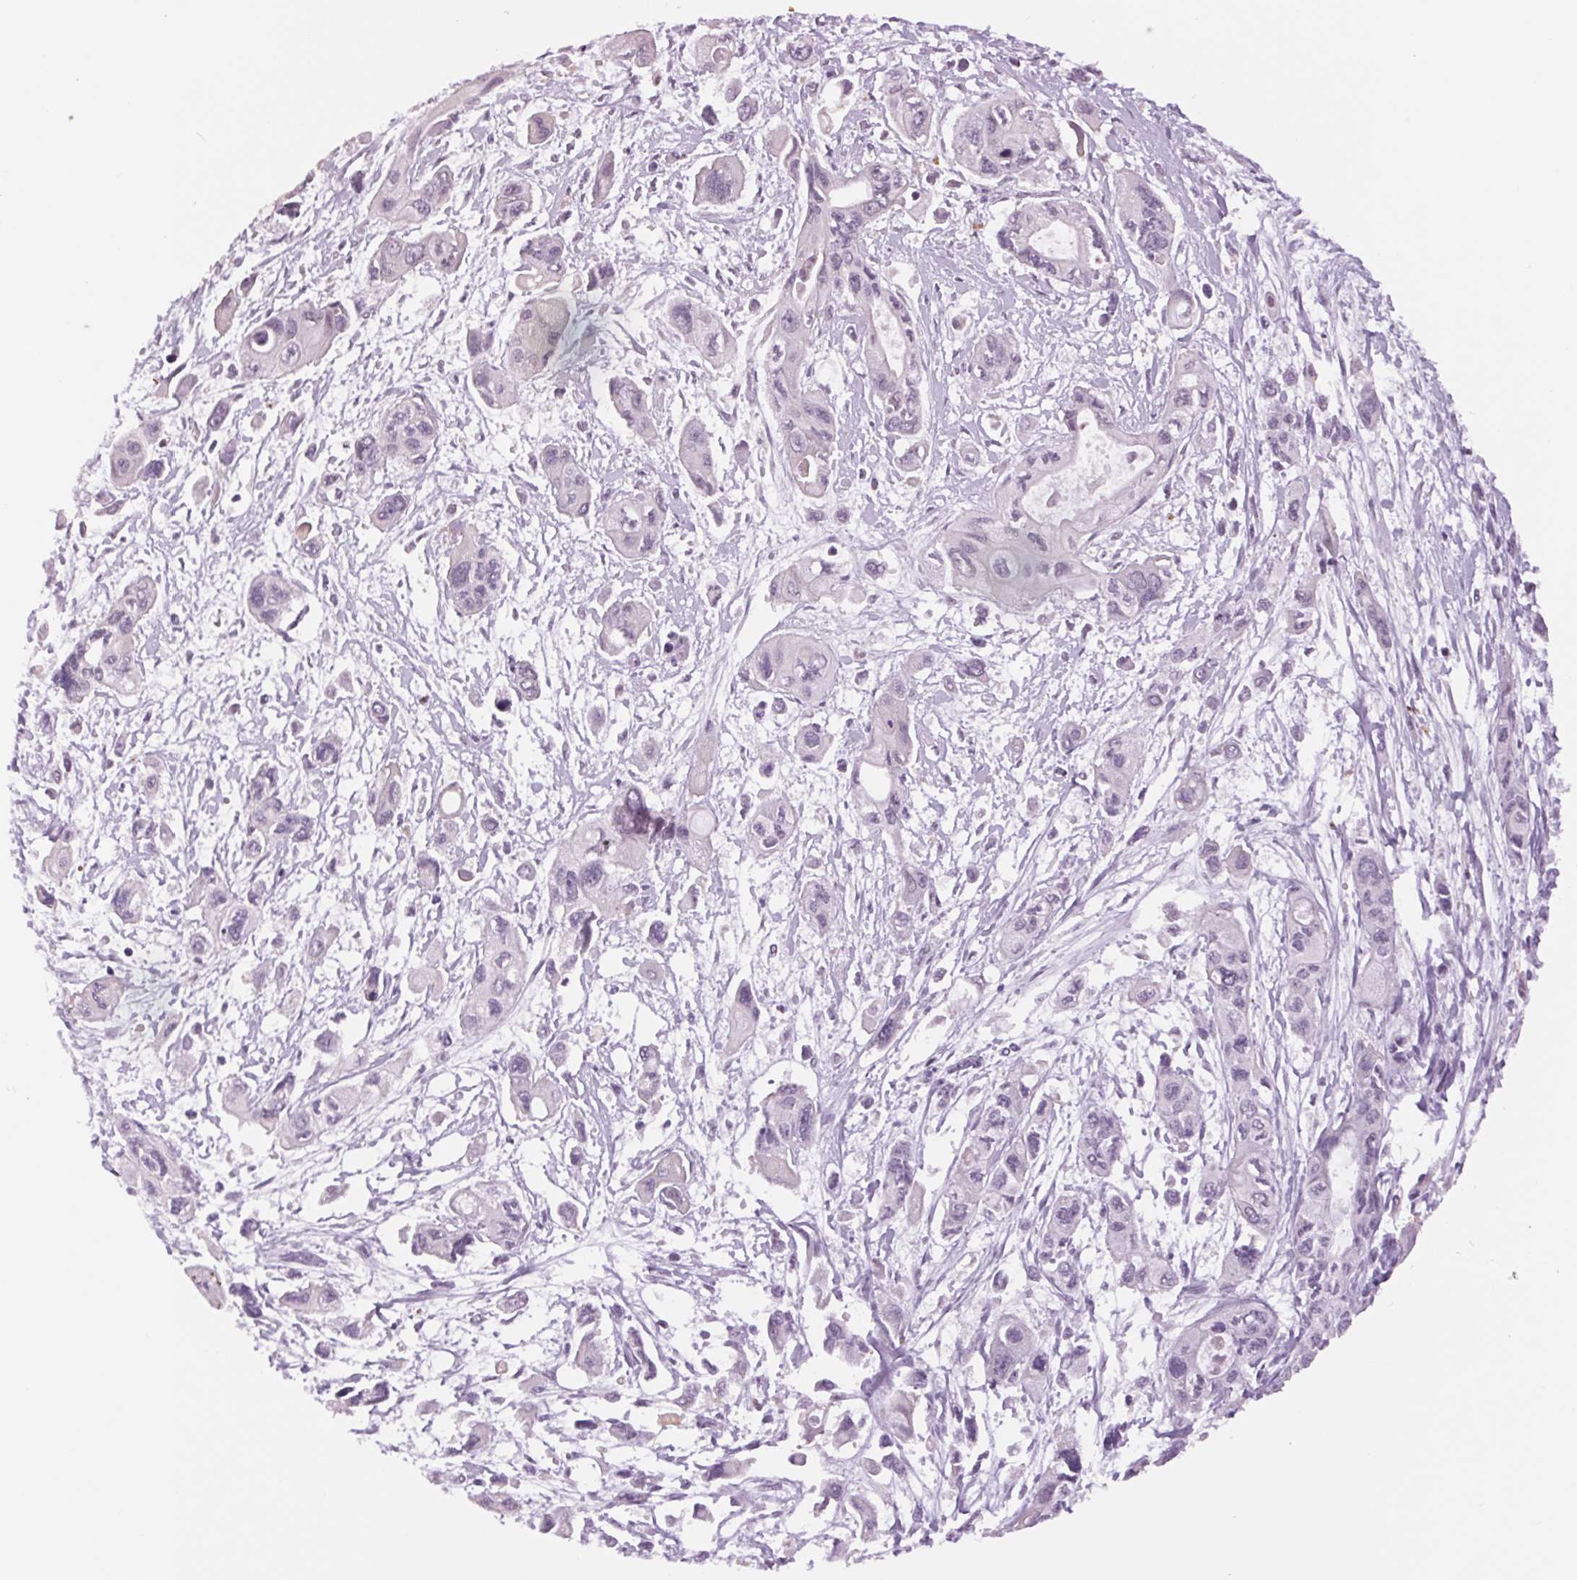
{"staining": {"intensity": "negative", "quantity": "none", "location": "none"}, "tissue": "pancreatic cancer", "cell_type": "Tumor cells", "image_type": "cancer", "snomed": [{"axis": "morphology", "description": "Adenocarcinoma, NOS"}, {"axis": "topography", "description": "Pancreas"}], "caption": "DAB immunohistochemical staining of human pancreatic adenocarcinoma reveals no significant staining in tumor cells.", "gene": "MPO", "patient": {"sex": "female", "age": 47}}